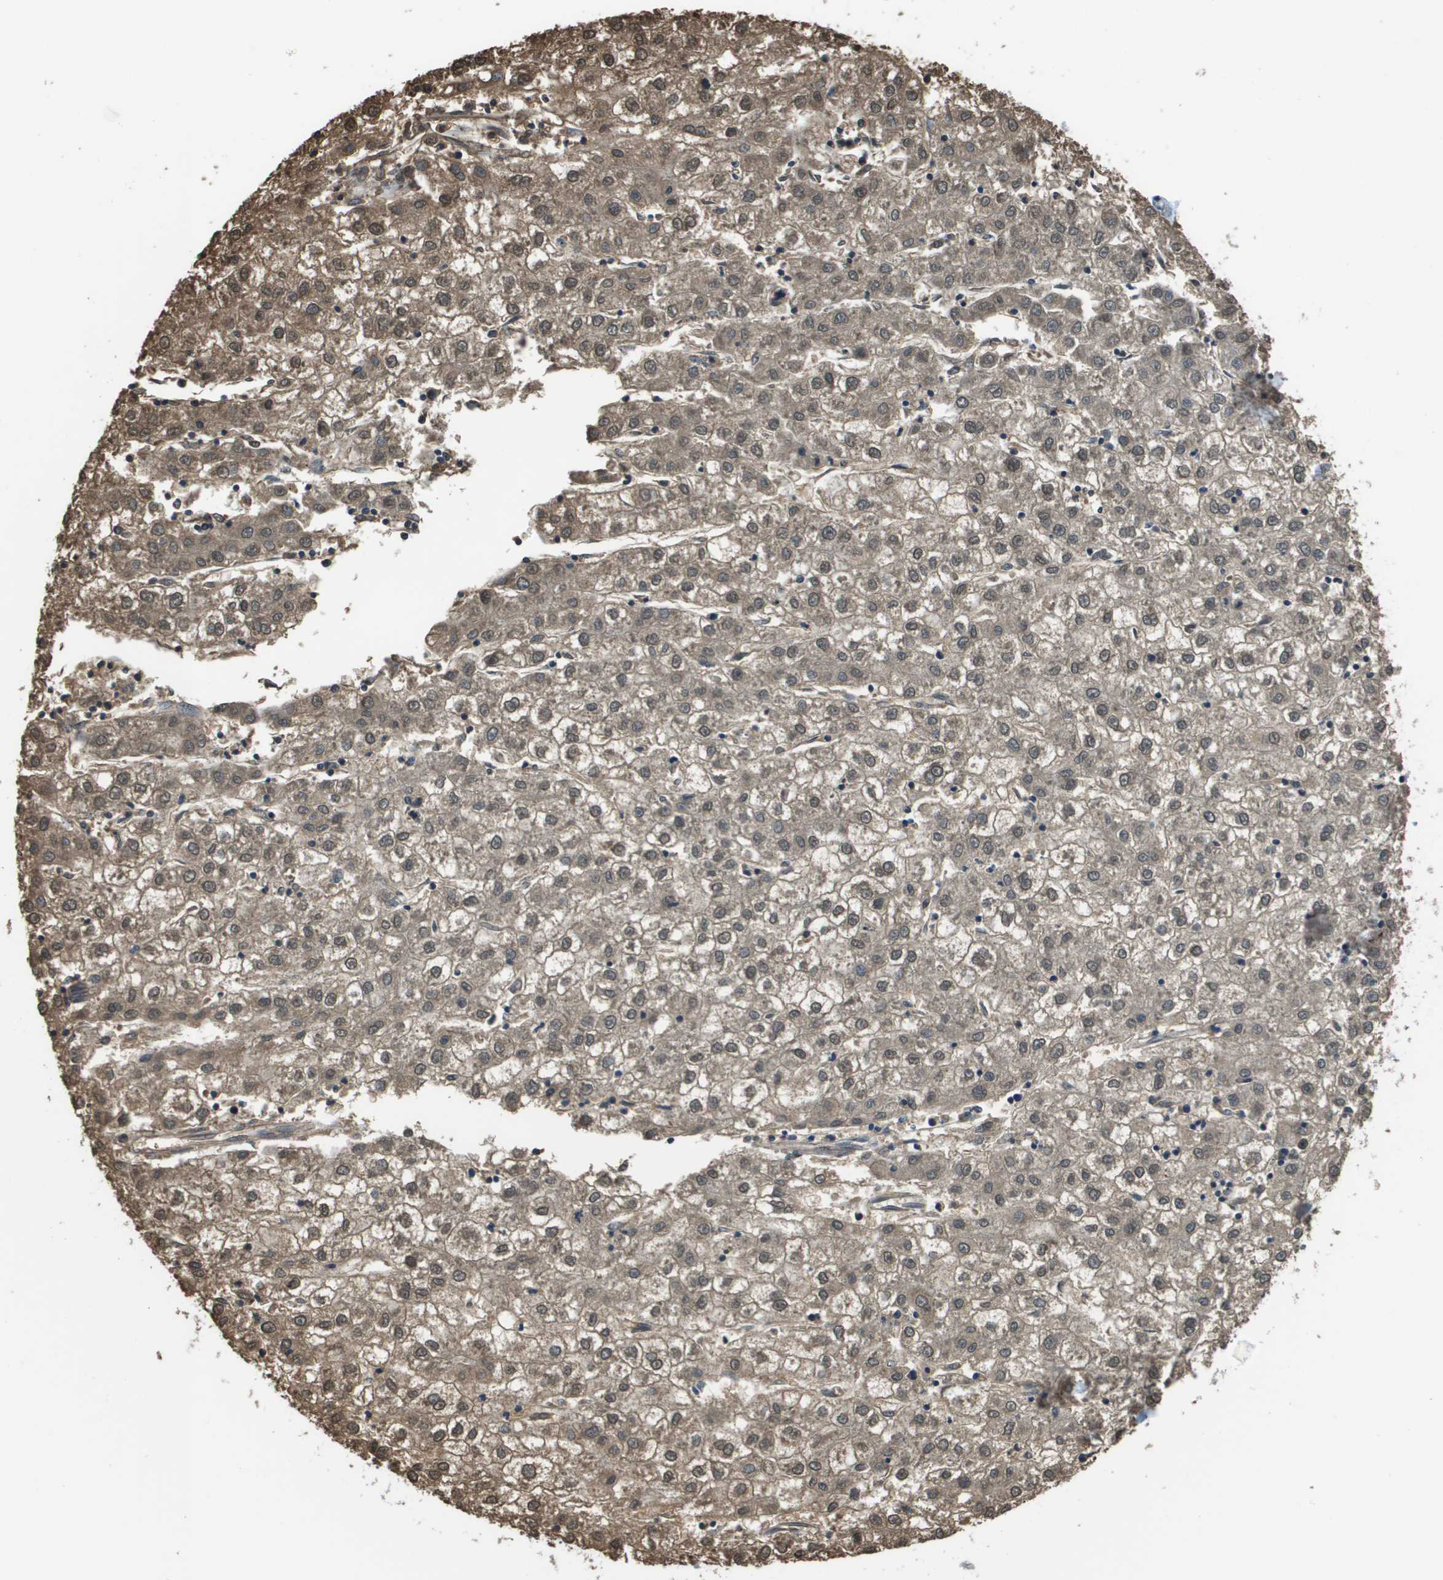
{"staining": {"intensity": "moderate", "quantity": ">75%", "location": "cytoplasmic/membranous"}, "tissue": "liver cancer", "cell_type": "Tumor cells", "image_type": "cancer", "snomed": [{"axis": "morphology", "description": "Carcinoma, Hepatocellular, NOS"}, {"axis": "topography", "description": "Liver"}], "caption": "IHC of liver cancer (hepatocellular carcinoma) reveals medium levels of moderate cytoplasmic/membranous positivity in about >75% of tumor cells. Immunohistochemistry (ihc) stains the protein of interest in brown and the nuclei are stained blue.", "gene": "SEC62", "patient": {"sex": "male", "age": 72}}